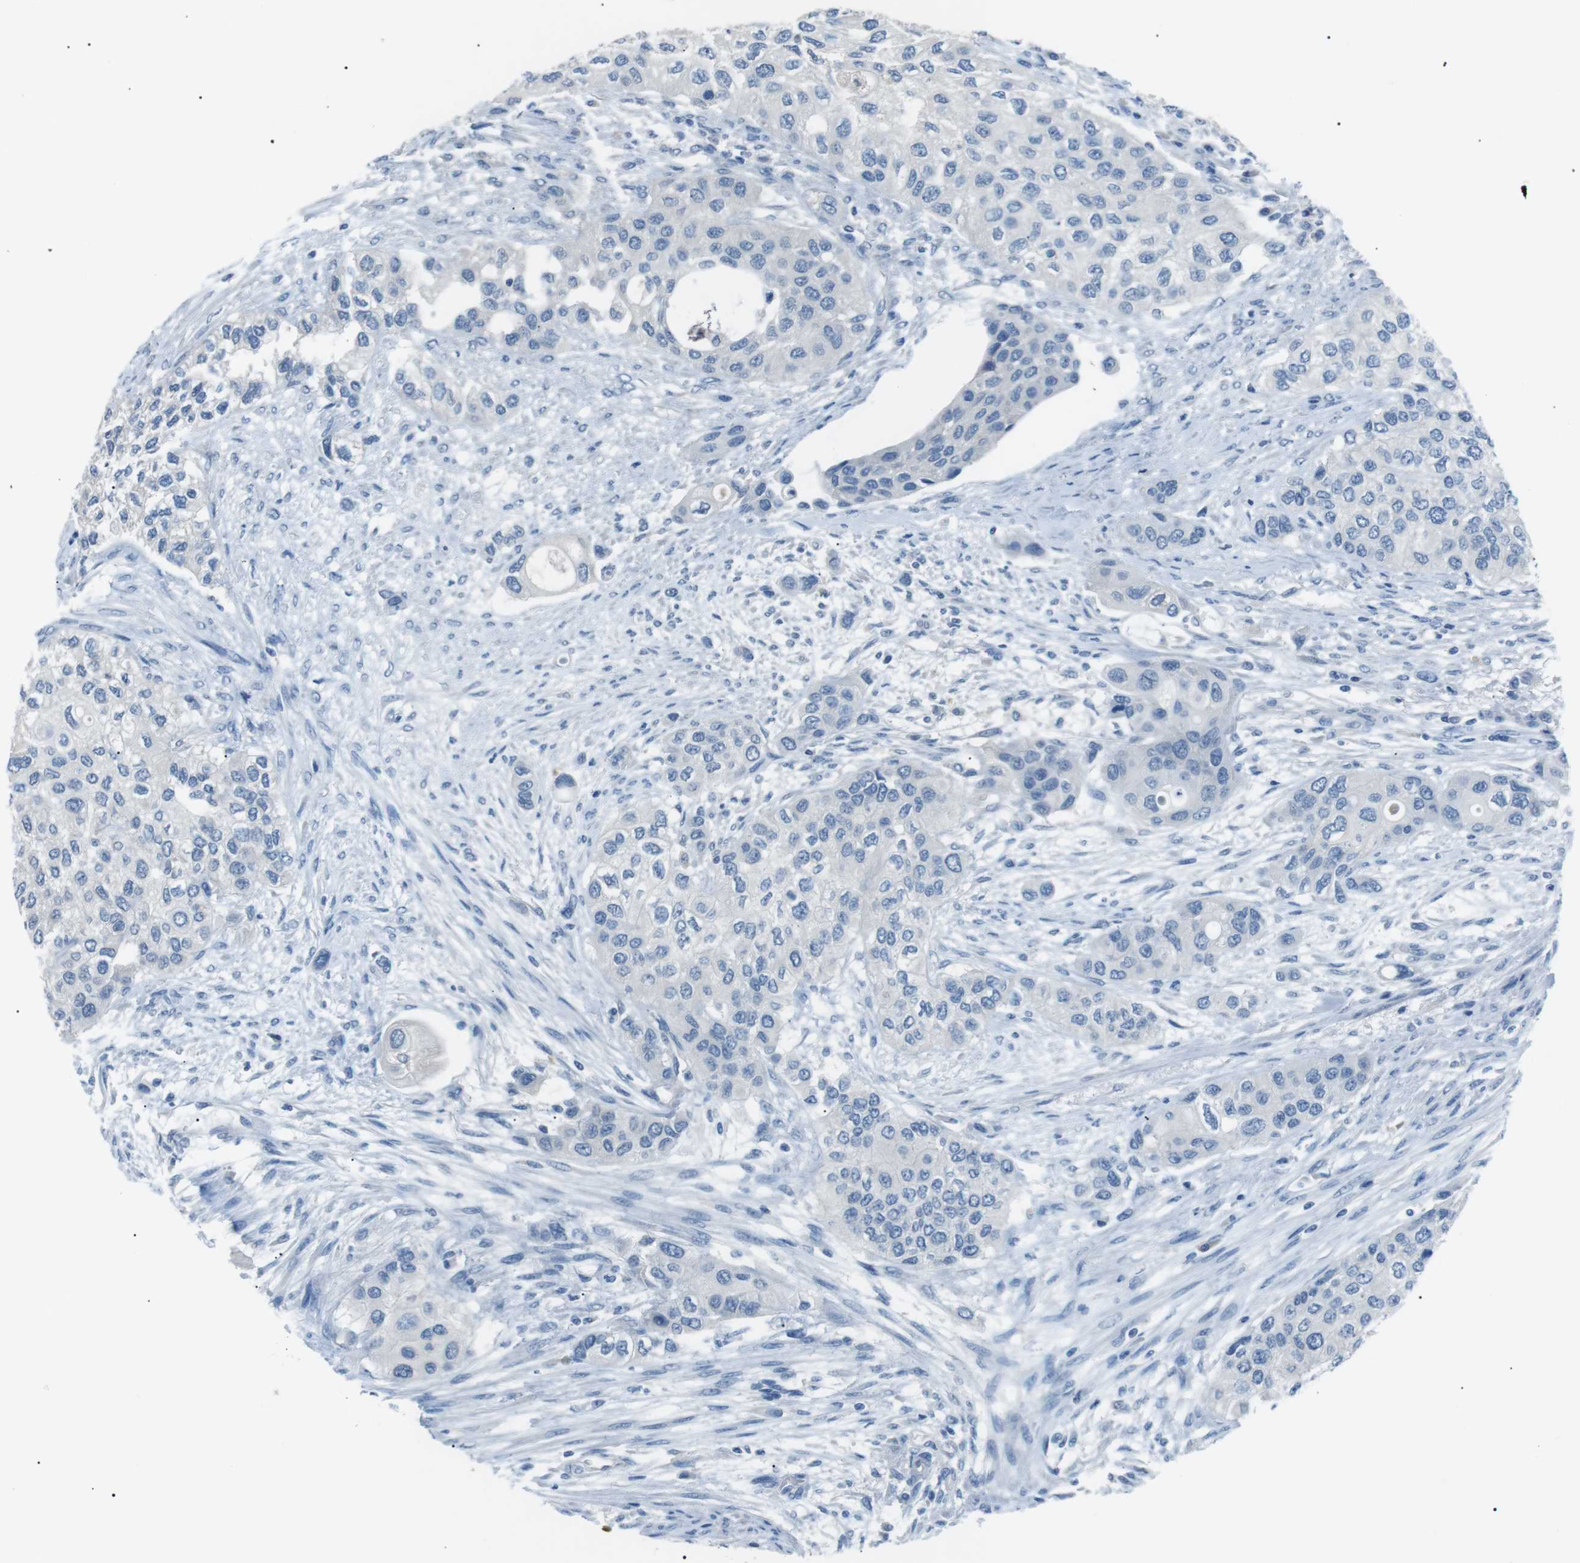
{"staining": {"intensity": "negative", "quantity": "none", "location": "none"}, "tissue": "urothelial cancer", "cell_type": "Tumor cells", "image_type": "cancer", "snomed": [{"axis": "morphology", "description": "Urothelial carcinoma, High grade"}, {"axis": "topography", "description": "Urinary bladder"}], "caption": "Human urothelial cancer stained for a protein using IHC demonstrates no expression in tumor cells.", "gene": "CDH26", "patient": {"sex": "female", "age": 56}}